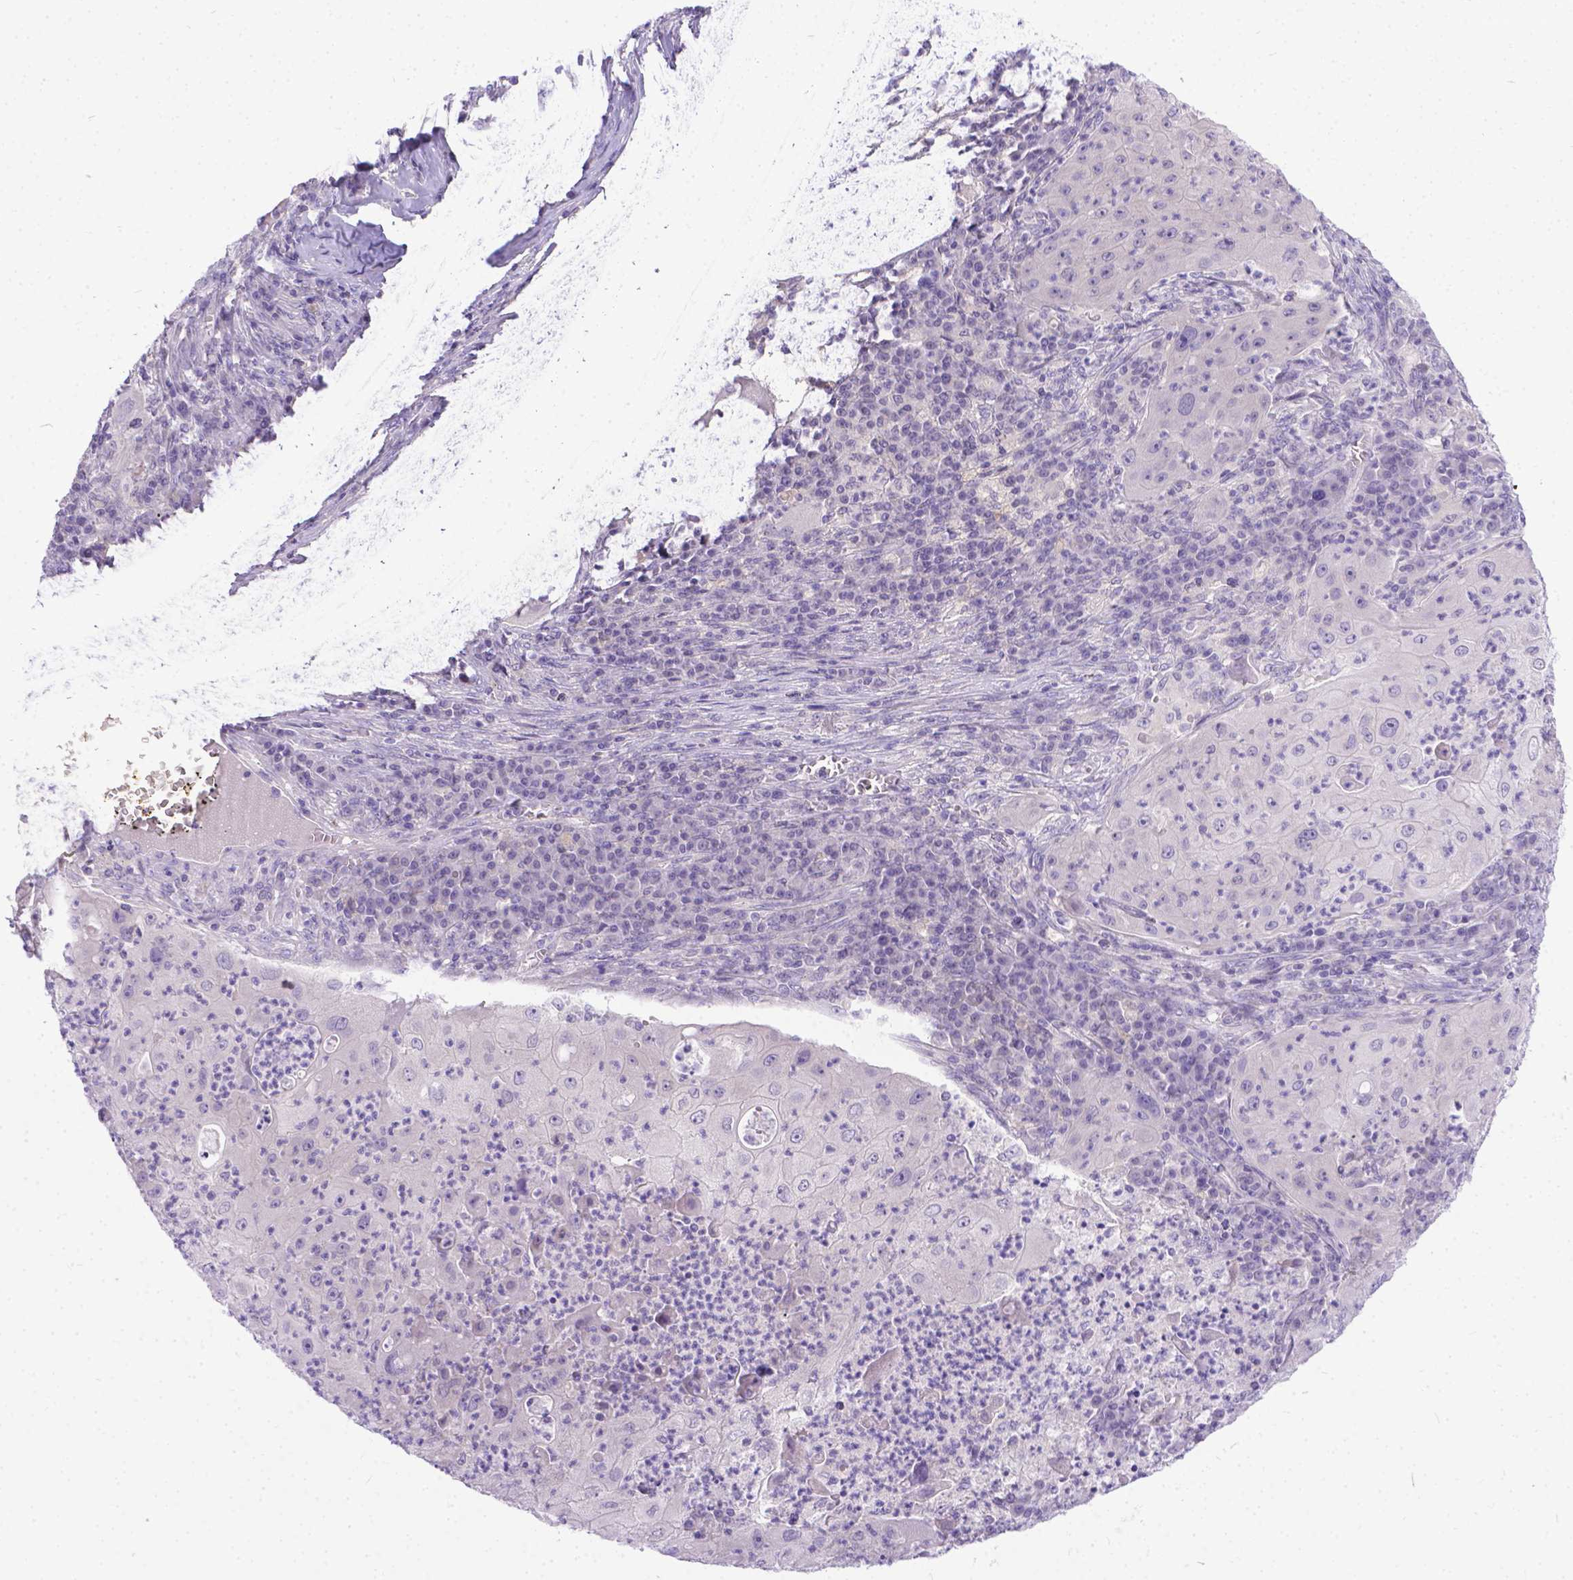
{"staining": {"intensity": "negative", "quantity": "none", "location": "none"}, "tissue": "lung cancer", "cell_type": "Tumor cells", "image_type": "cancer", "snomed": [{"axis": "morphology", "description": "Squamous cell carcinoma, NOS"}, {"axis": "topography", "description": "Lung"}], "caption": "Immunohistochemical staining of human lung cancer (squamous cell carcinoma) displays no significant expression in tumor cells.", "gene": "TTLL6", "patient": {"sex": "female", "age": 59}}